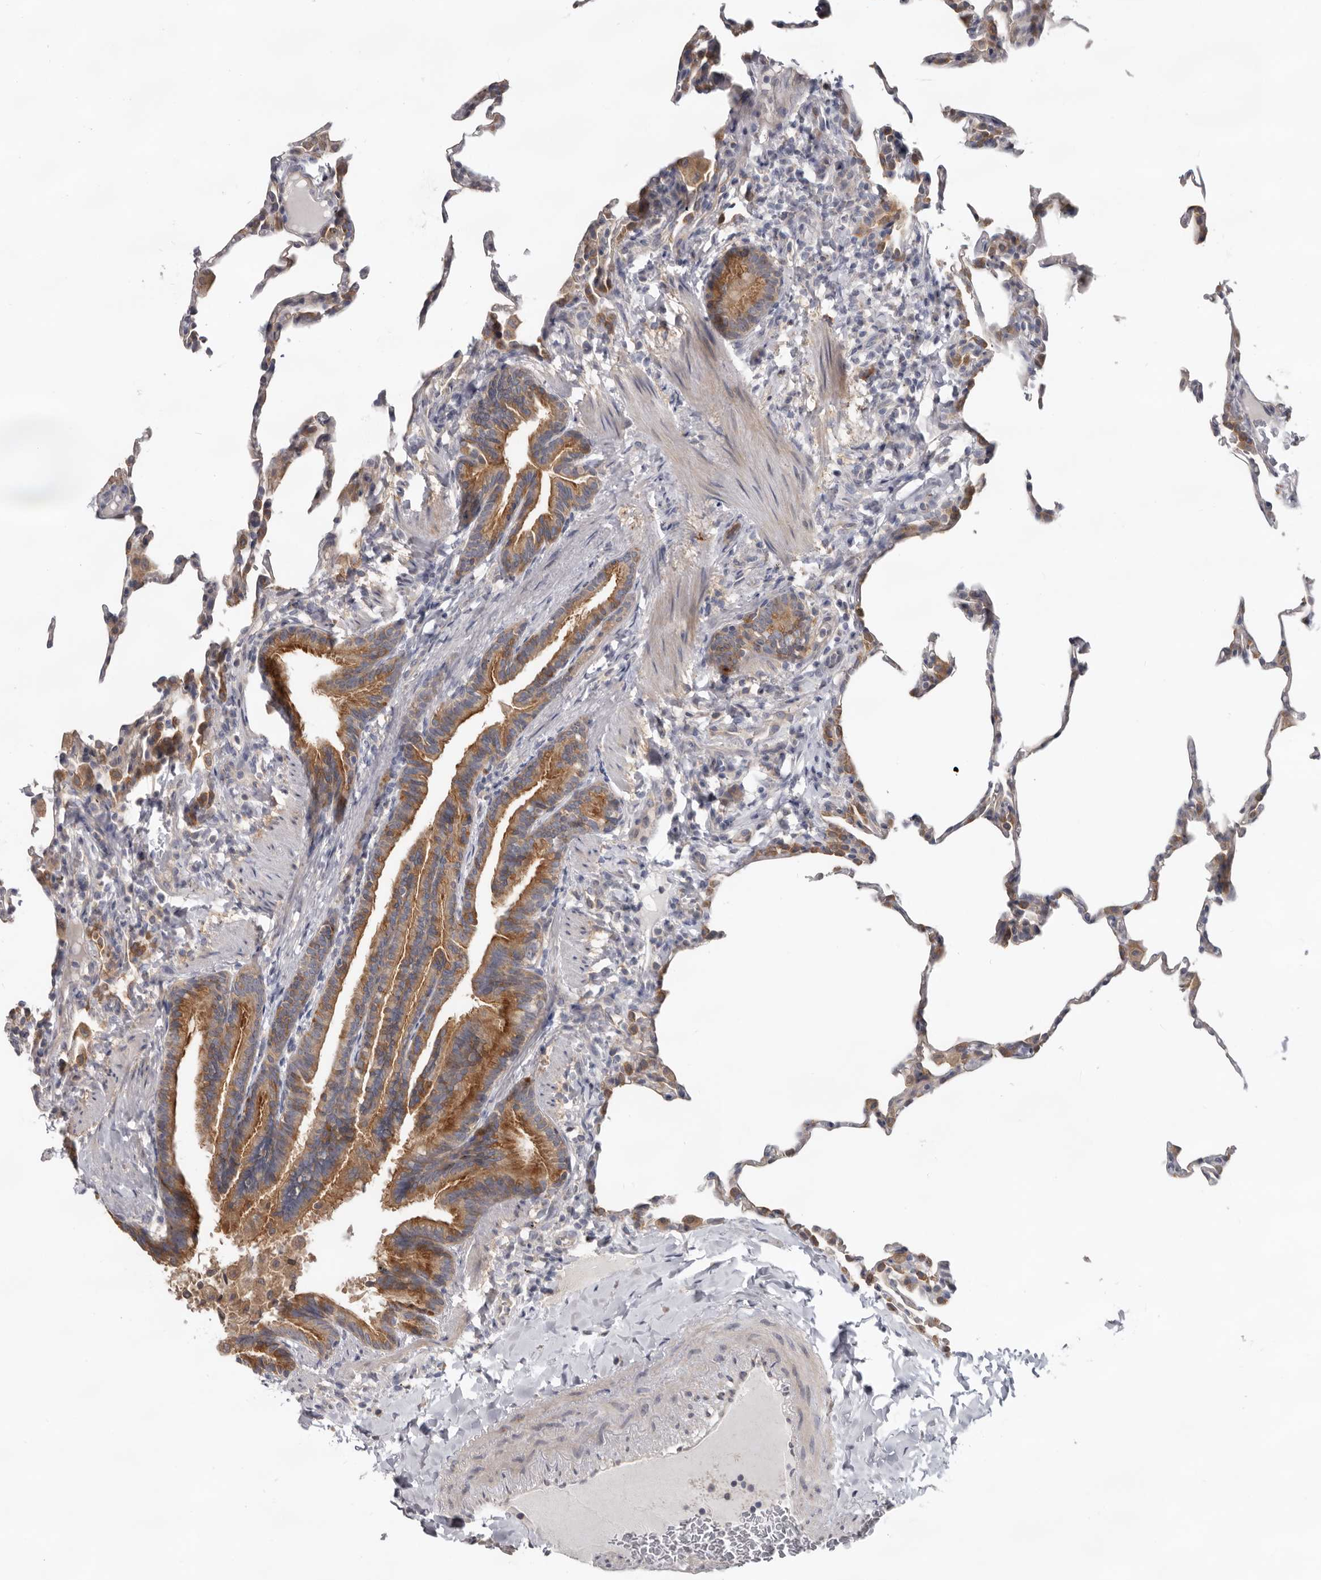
{"staining": {"intensity": "weak", "quantity": "<25%", "location": "cytoplasmic/membranous"}, "tissue": "lung", "cell_type": "Alveolar cells", "image_type": "normal", "snomed": [{"axis": "morphology", "description": "Normal tissue, NOS"}, {"axis": "topography", "description": "Lung"}], "caption": "Histopathology image shows no significant protein expression in alveolar cells of benign lung. (Stains: DAB IHC with hematoxylin counter stain, Microscopy: brightfield microscopy at high magnification).", "gene": "HINT3", "patient": {"sex": "male", "age": 20}}